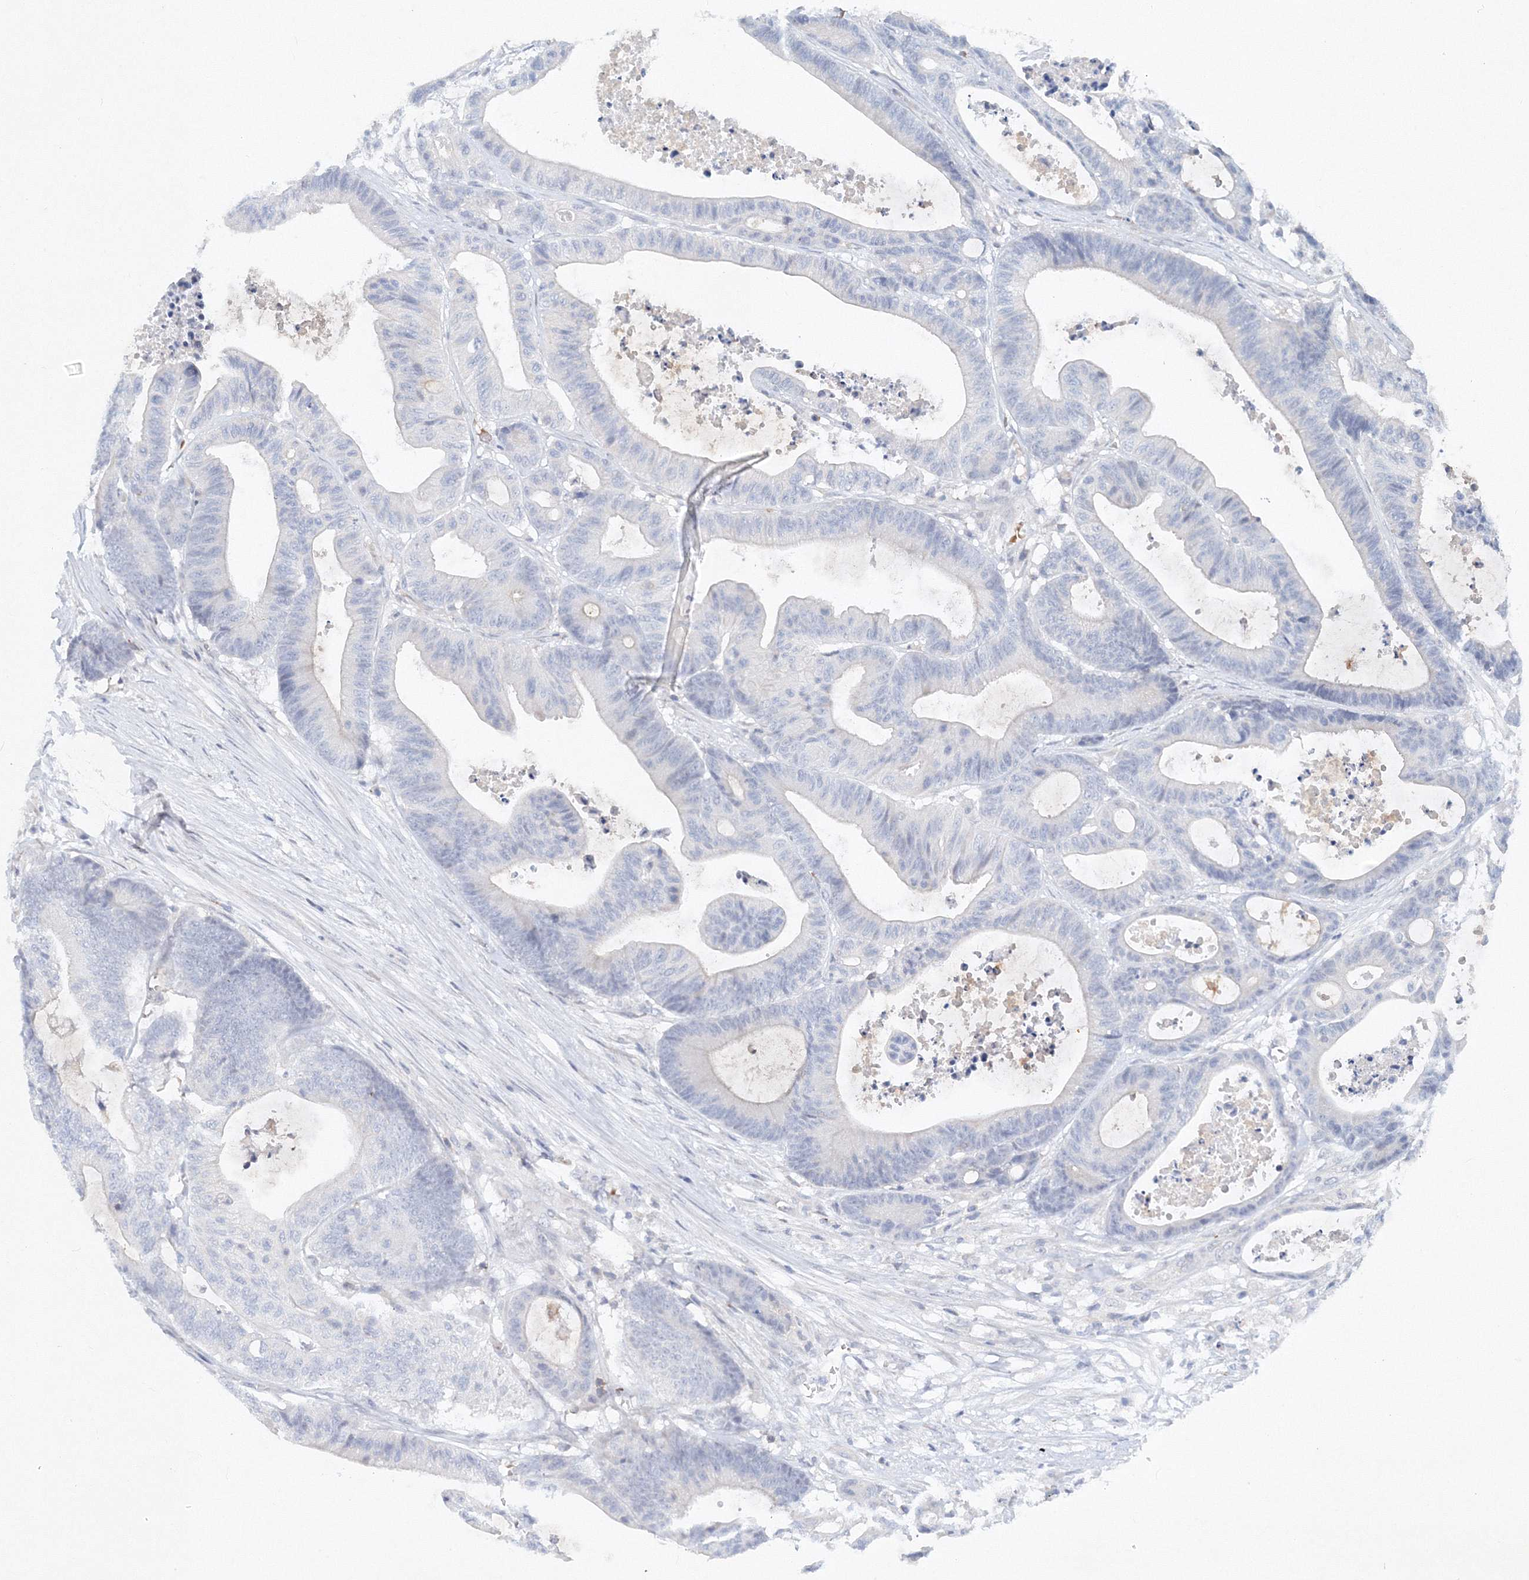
{"staining": {"intensity": "negative", "quantity": "none", "location": "none"}, "tissue": "colorectal cancer", "cell_type": "Tumor cells", "image_type": "cancer", "snomed": [{"axis": "morphology", "description": "Adenocarcinoma, NOS"}, {"axis": "topography", "description": "Colon"}], "caption": "Tumor cells are negative for brown protein staining in colorectal cancer (adenocarcinoma).", "gene": "SH3BP5", "patient": {"sex": "female", "age": 84}}